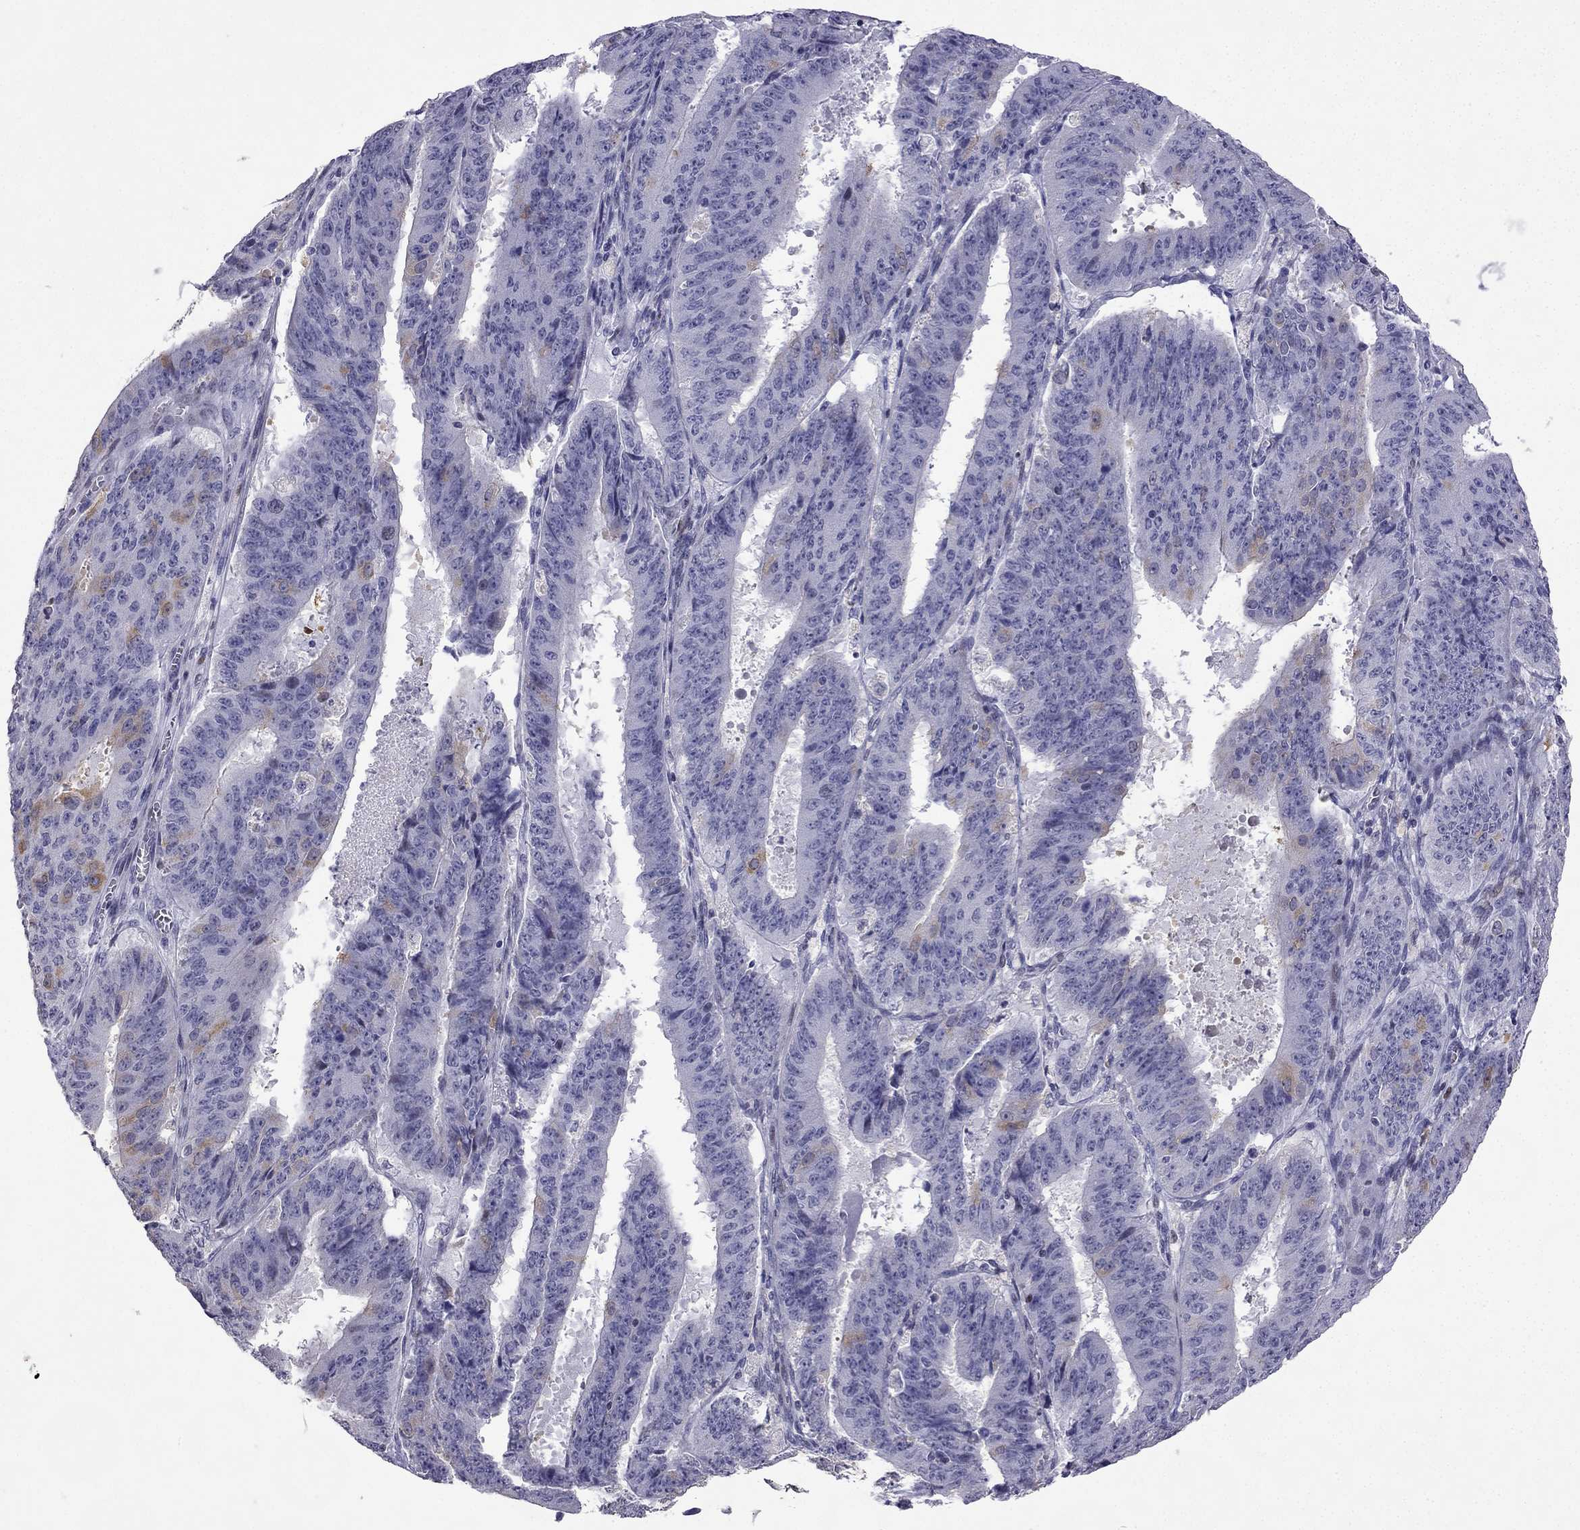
{"staining": {"intensity": "weak", "quantity": "<25%", "location": "cytoplasmic/membranous"}, "tissue": "ovarian cancer", "cell_type": "Tumor cells", "image_type": "cancer", "snomed": [{"axis": "morphology", "description": "Carcinoma, endometroid"}, {"axis": "topography", "description": "Ovary"}], "caption": "Immunohistochemistry (IHC) histopathology image of neoplastic tissue: ovarian cancer (endometroid carcinoma) stained with DAB (3,3'-diaminobenzidine) reveals no significant protein staining in tumor cells.", "gene": "CFAP70", "patient": {"sex": "female", "age": 42}}